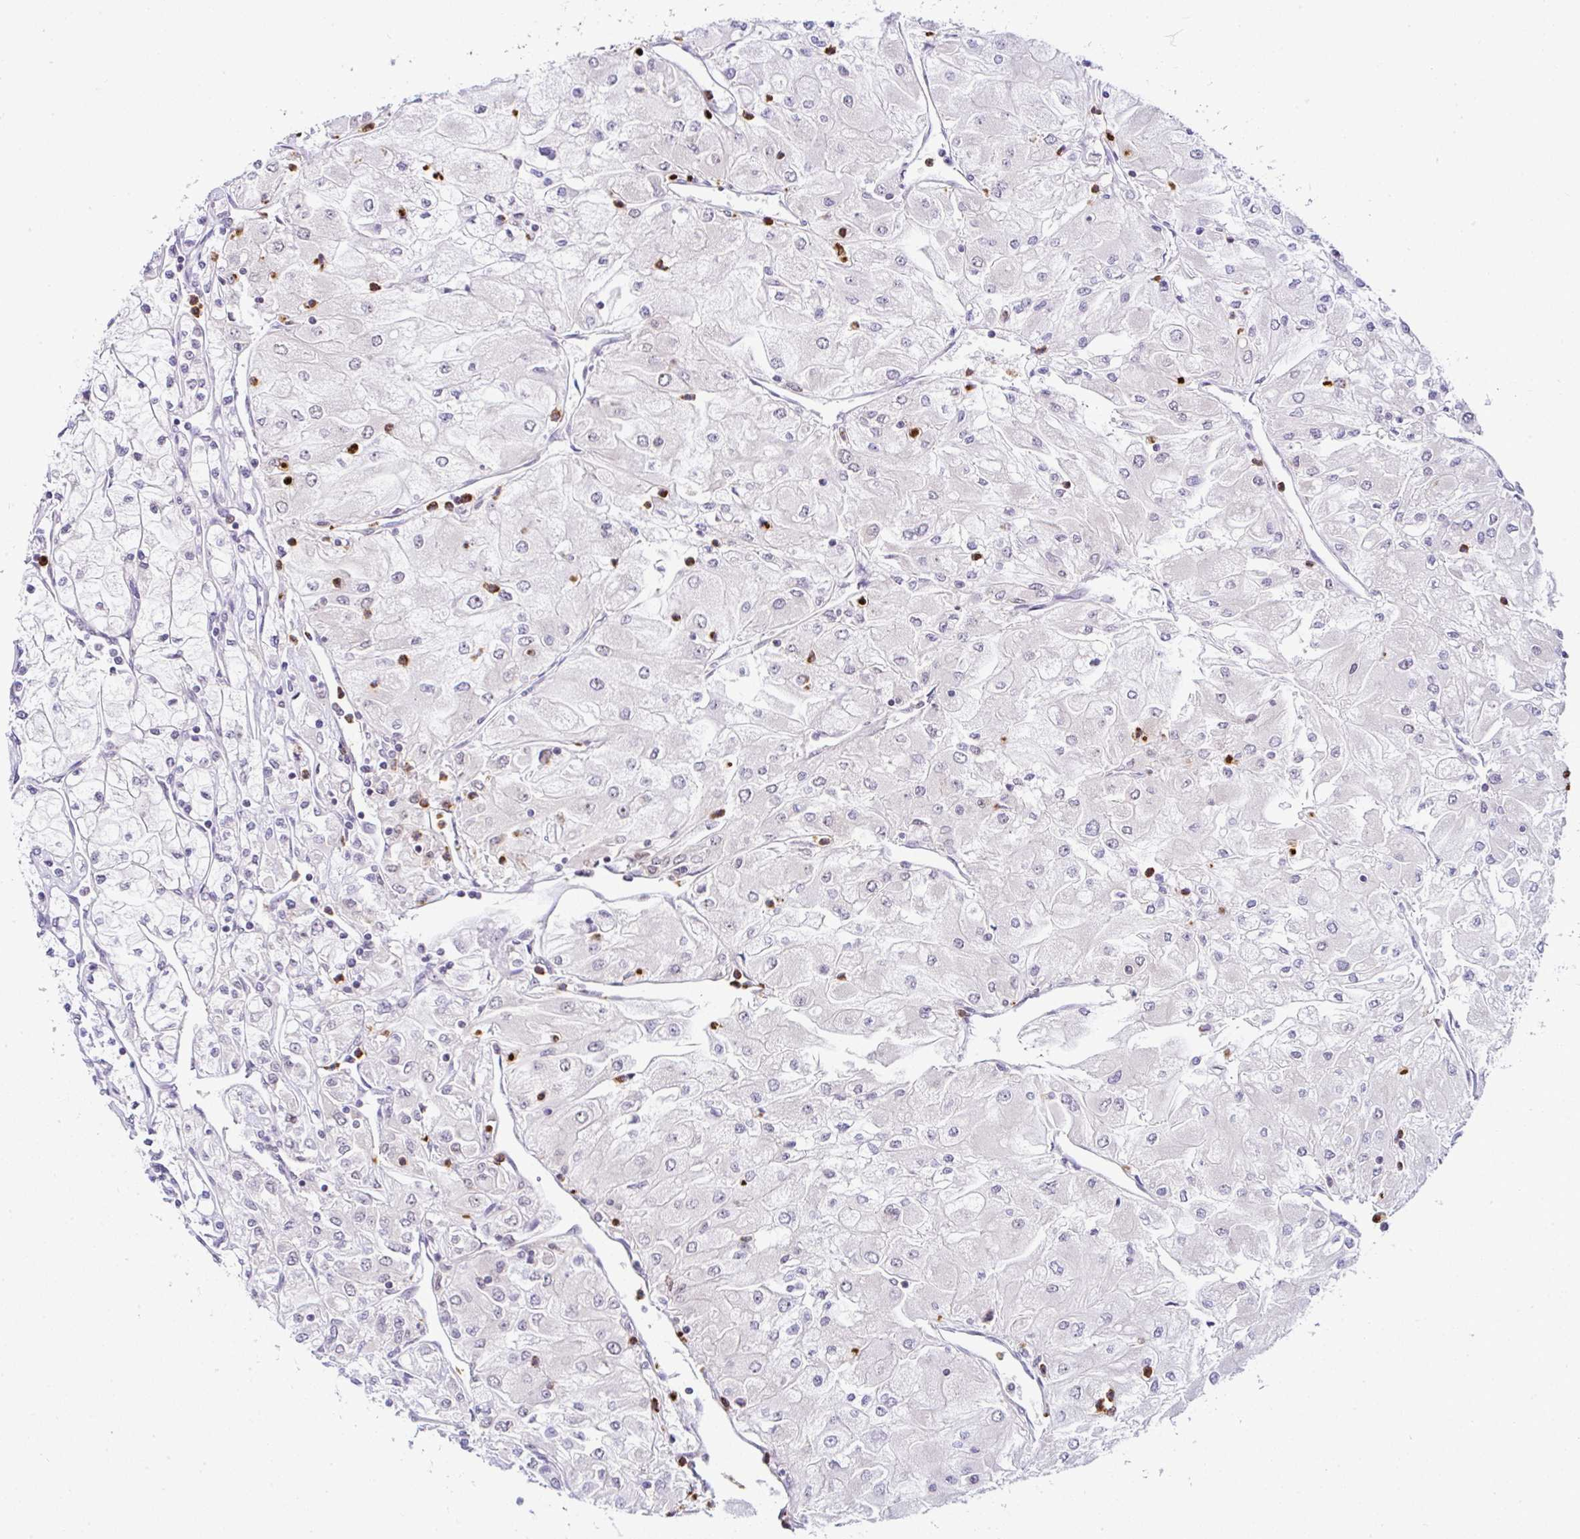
{"staining": {"intensity": "negative", "quantity": "none", "location": "none"}, "tissue": "renal cancer", "cell_type": "Tumor cells", "image_type": "cancer", "snomed": [{"axis": "morphology", "description": "Adenocarcinoma, NOS"}, {"axis": "topography", "description": "Kidney"}], "caption": "A high-resolution histopathology image shows immunohistochemistry (IHC) staining of renal cancer, which reveals no significant positivity in tumor cells.", "gene": "PTPN2", "patient": {"sex": "male", "age": 80}}